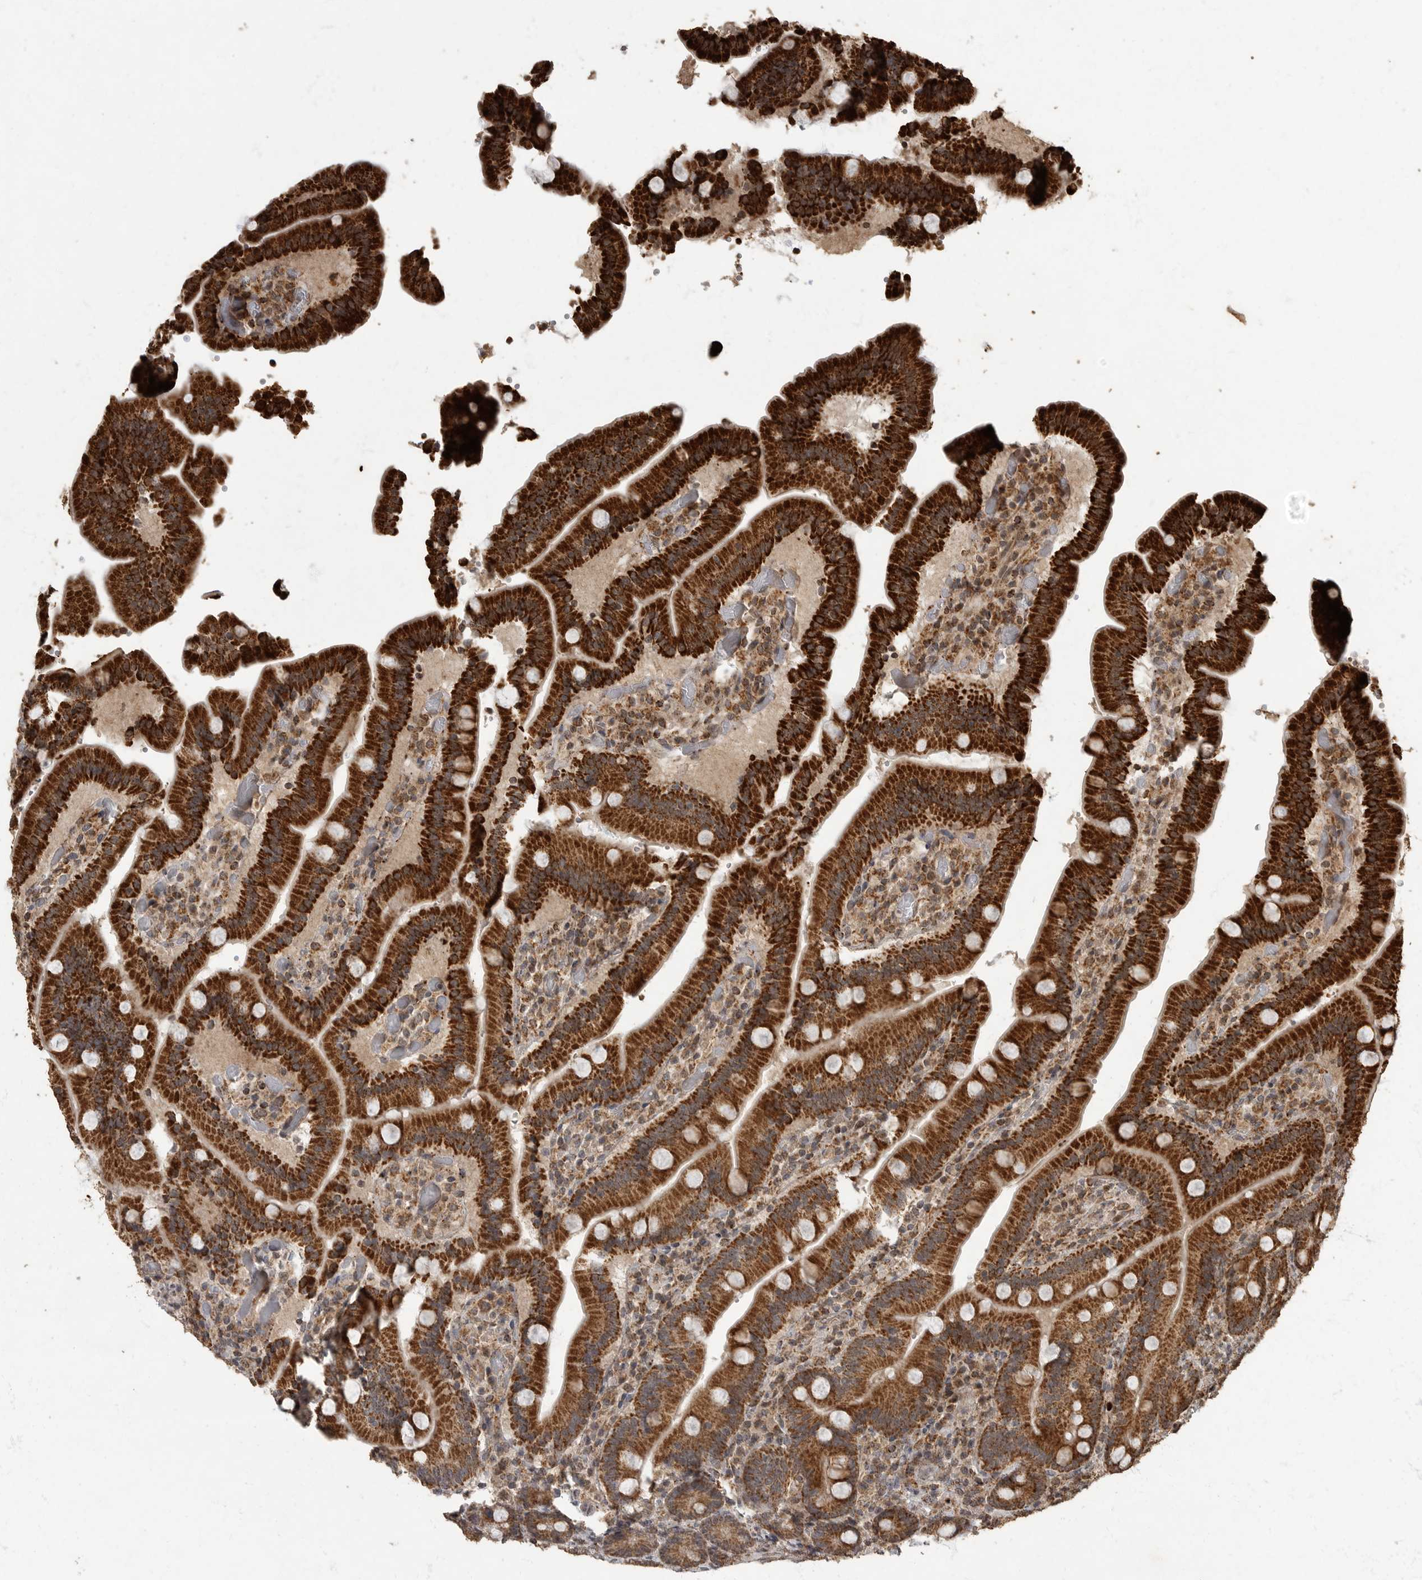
{"staining": {"intensity": "strong", "quantity": ">75%", "location": "cytoplasmic/membranous"}, "tissue": "duodenum", "cell_type": "Glandular cells", "image_type": "normal", "snomed": [{"axis": "morphology", "description": "Normal tissue, NOS"}, {"axis": "topography", "description": "Duodenum"}], "caption": "Immunohistochemical staining of normal human duodenum exhibits strong cytoplasmic/membranous protein staining in approximately >75% of glandular cells.", "gene": "MAFG", "patient": {"sex": "female", "age": 62}}